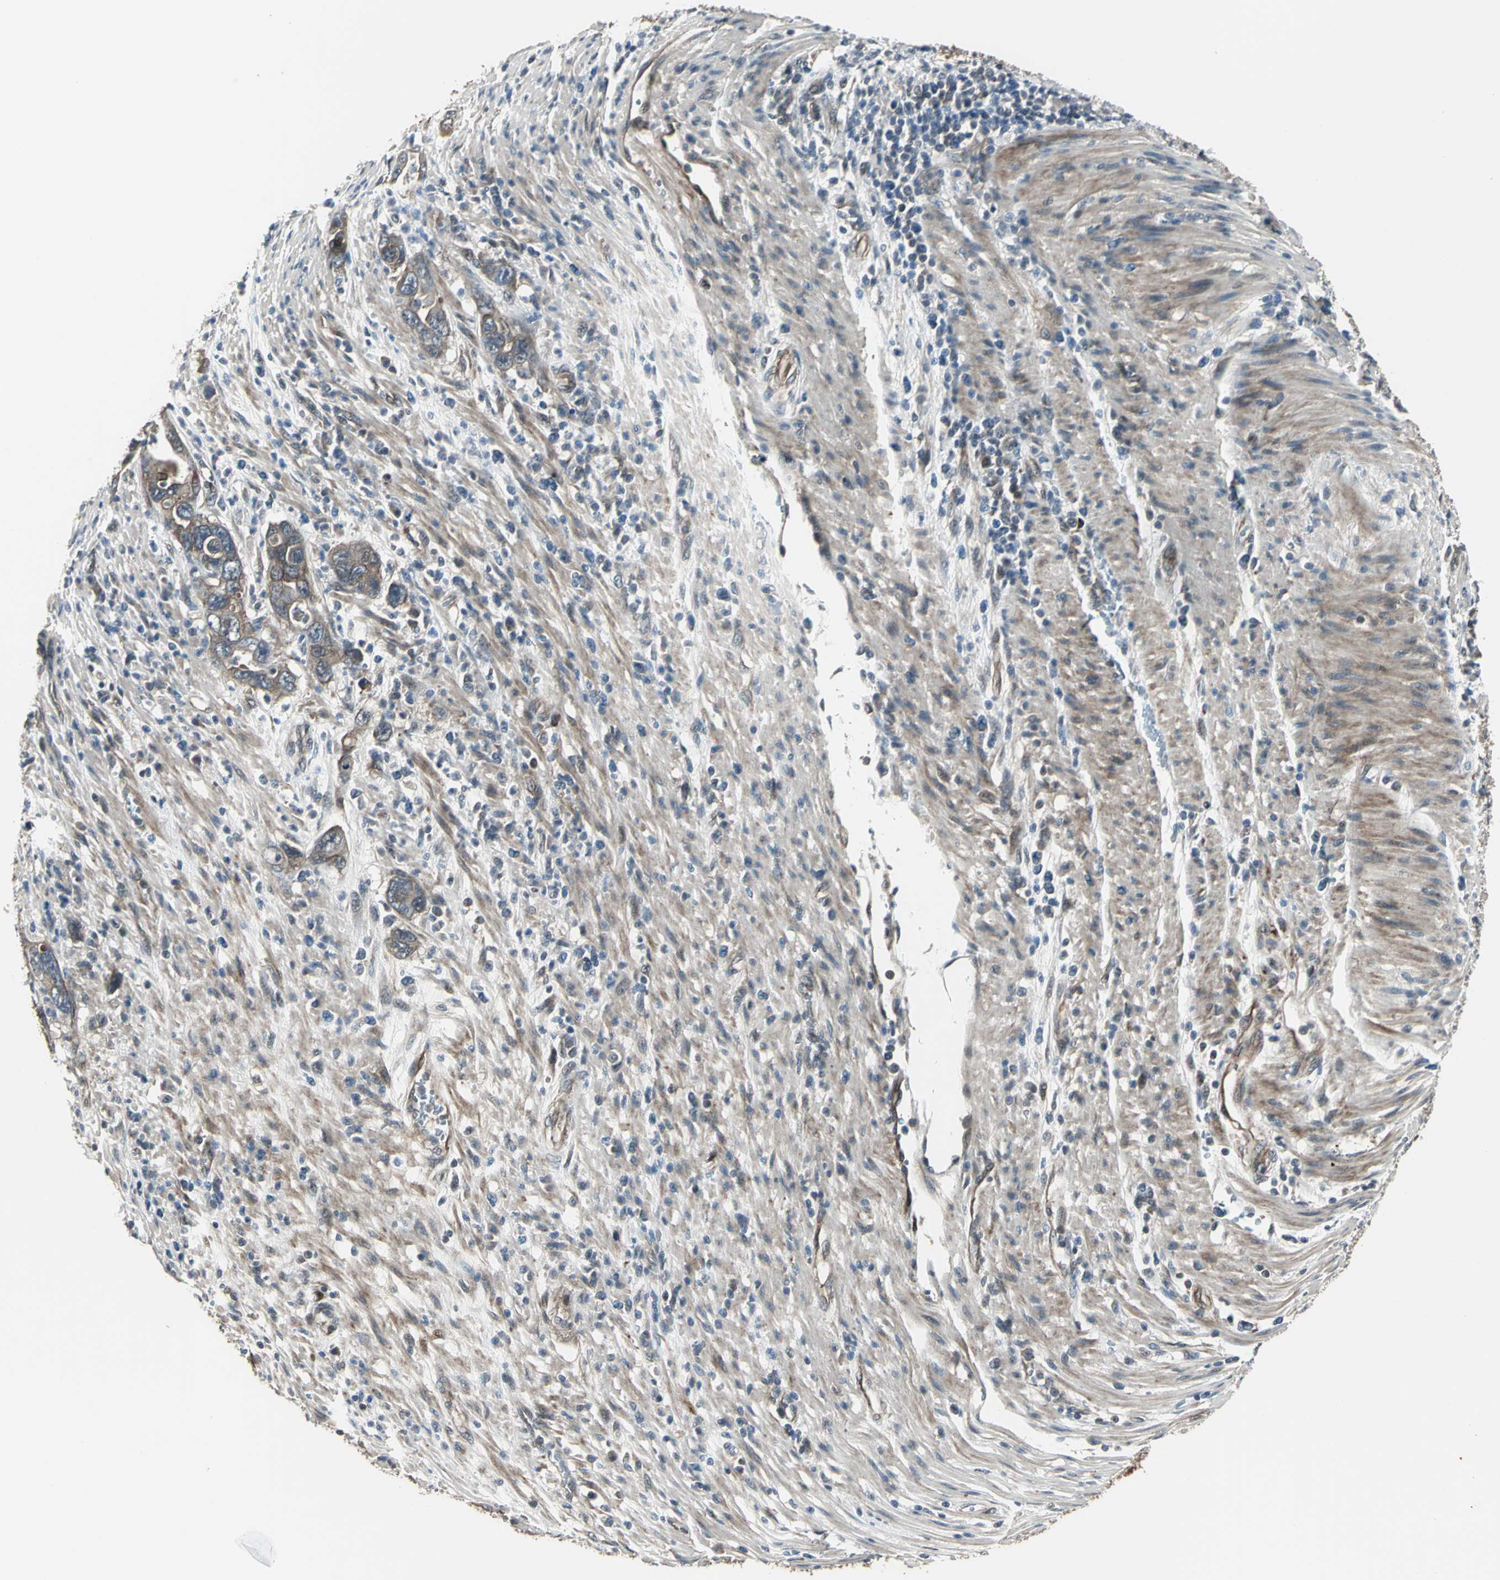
{"staining": {"intensity": "strong", "quantity": ">75%", "location": "cytoplasmic/membranous"}, "tissue": "pancreatic cancer", "cell_type": "Tumor cells", "image_type": "cancer", "snomed": [{"axis": "morphology", "description": "Adenocarcinoma, NOS"}, {"axis": "topography", "description": "Pancreas"}], "caption": "Approximately >75% of tumor cells in human adenocarcinoma (pancreatic) demonstrate strong cytoplasmic/membranous protein positivity as visualized by brown immunohistochemical staining.", "gene": "PFDN1", "patient": {"sex": "female", "age": 71}}